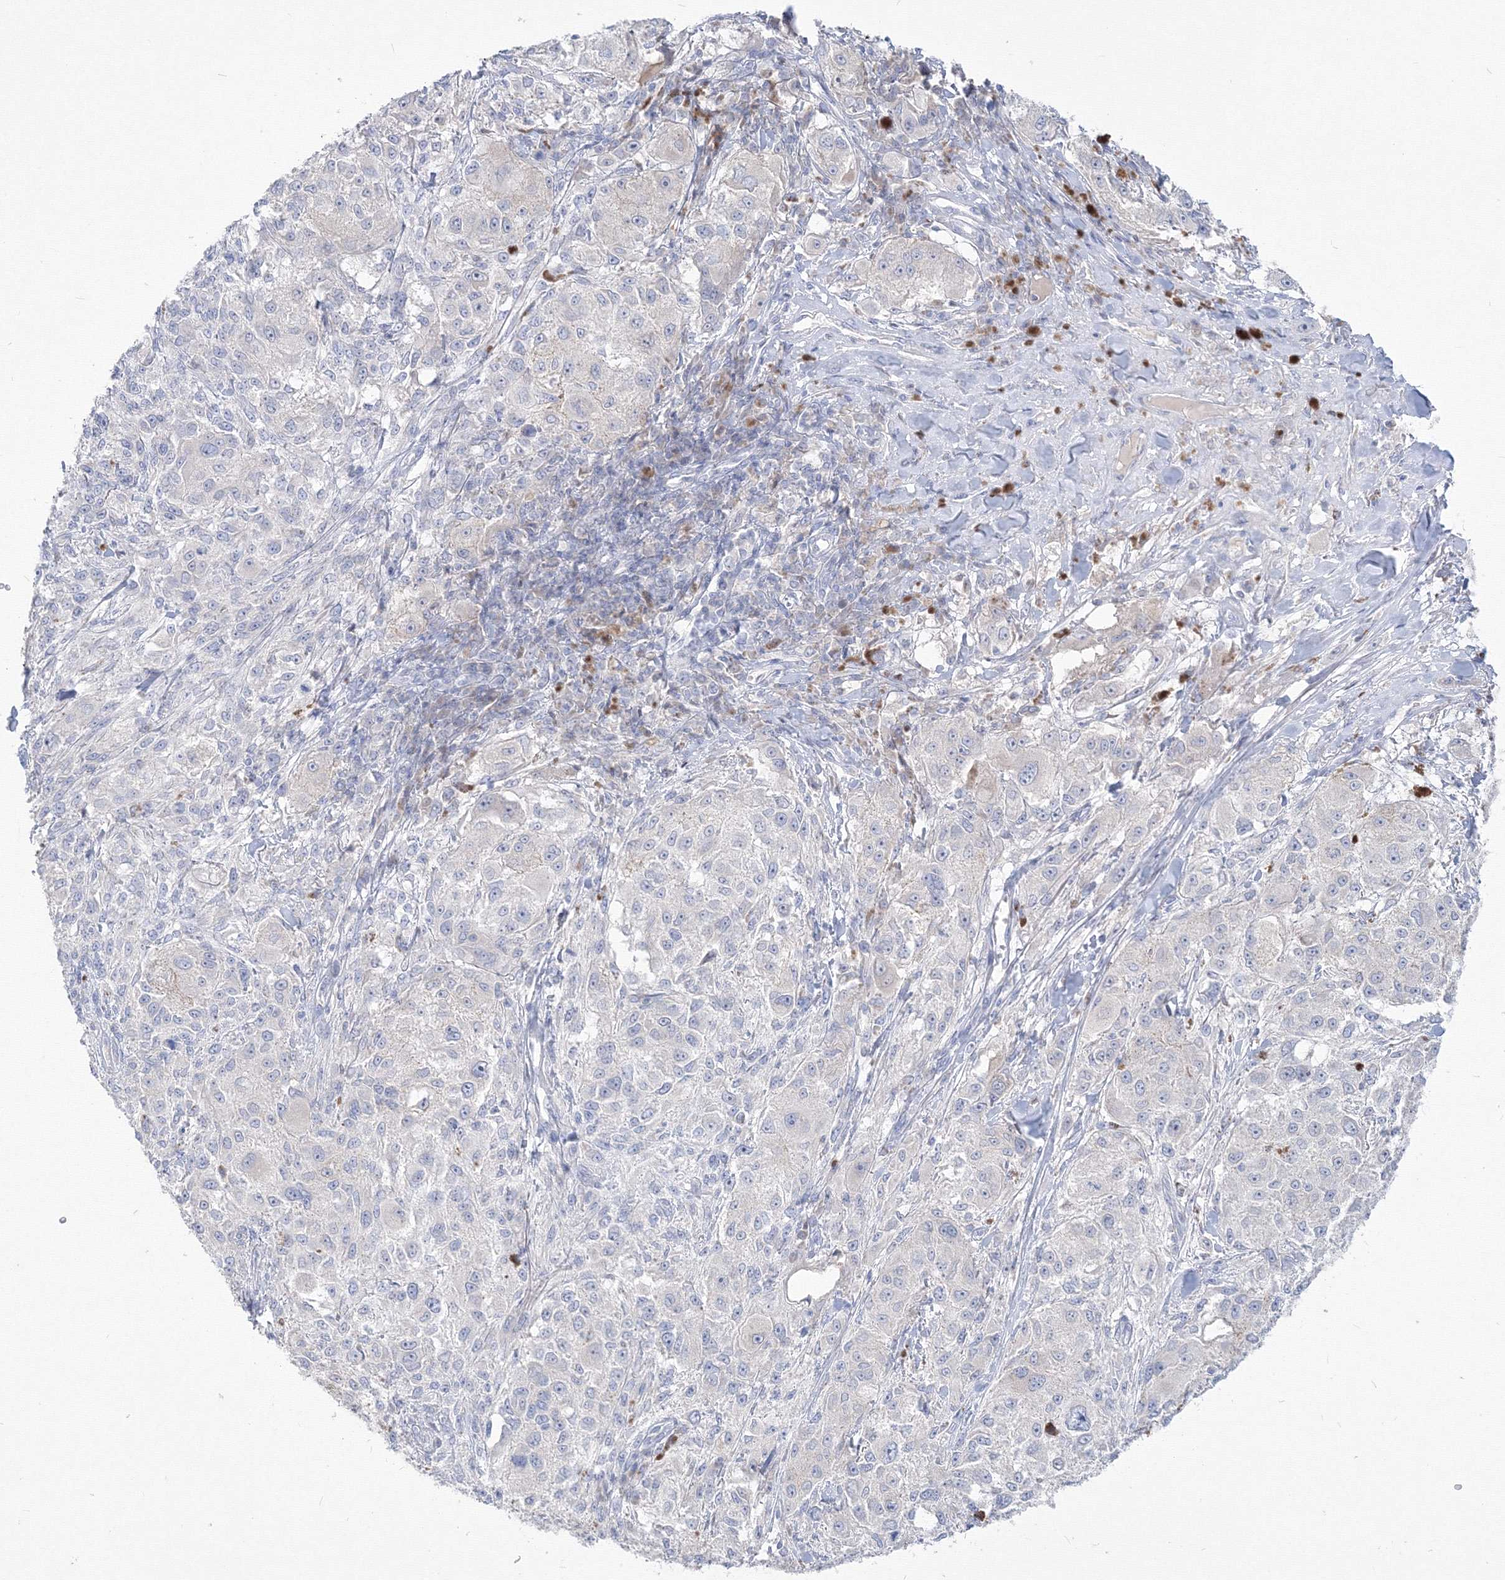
{"staining": {"intensity": "negative", "quantity": "none", "location": "none"}, "tissue": "melanoma", "cell_type": "Tumor cells", "image_type": "cancer", "snomed": [{"axis": "morphology", "description": "Necrosis, NOS"}, {"axis": "morphology", "description": "Malignant melanoma, NOS"}, {"axis": "topography", "description": "Skin"}], "caption": "Immunohistochemical staining of malignant melanoma reveals no significant expression in tumor cells.", "gene": "FBXL8", "patient": {"sex": "female", "age": 87}}